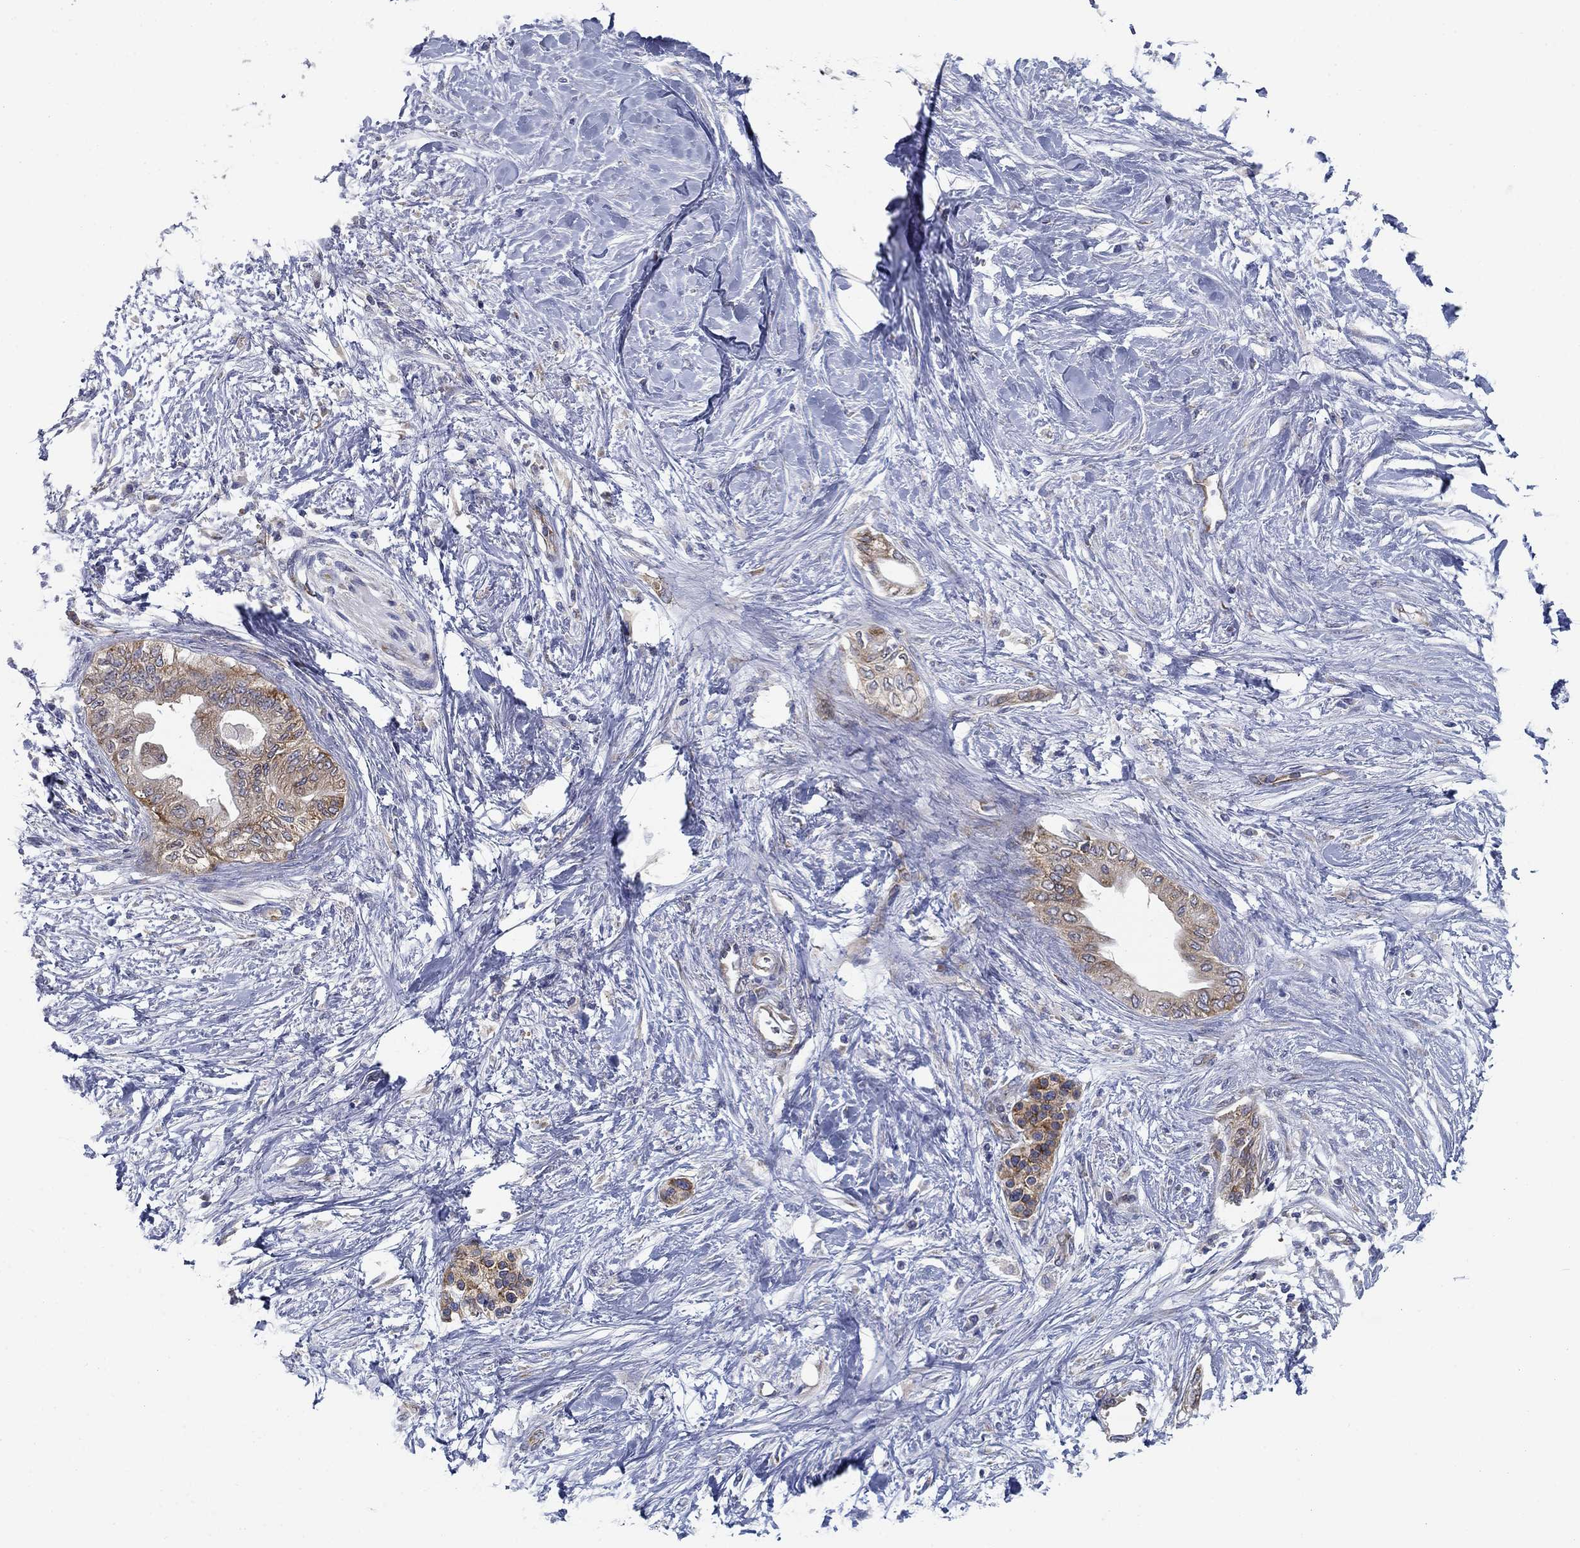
{"staining": {"intensity": "moderate", "quantity": "<25%", "location": "cytoplasmic/membranous"}, "tissue": "pancreatic cancer", "cell_type": "Tumor cells", "image_type": "cancer", "snomed": [{"axis": "morphology", "description": "Normal tissue, NOS"}, {"axis": "morphology", "description": "Adenocarcinoma, NOS"}, {"axis": "topography", "description": "Pancreas"}, {"axis": "topography", "description": "Duodenum"}], "caption": "Adenocarcinoma (pancreatic) stained with IHC demonstrates moderate cytoplasmic/membranous expression in approximately <25% of tumor cells. Nuclei are stained in blue.", "gene": "FXR1", "patient": {"sex": "female", "age": 60}}